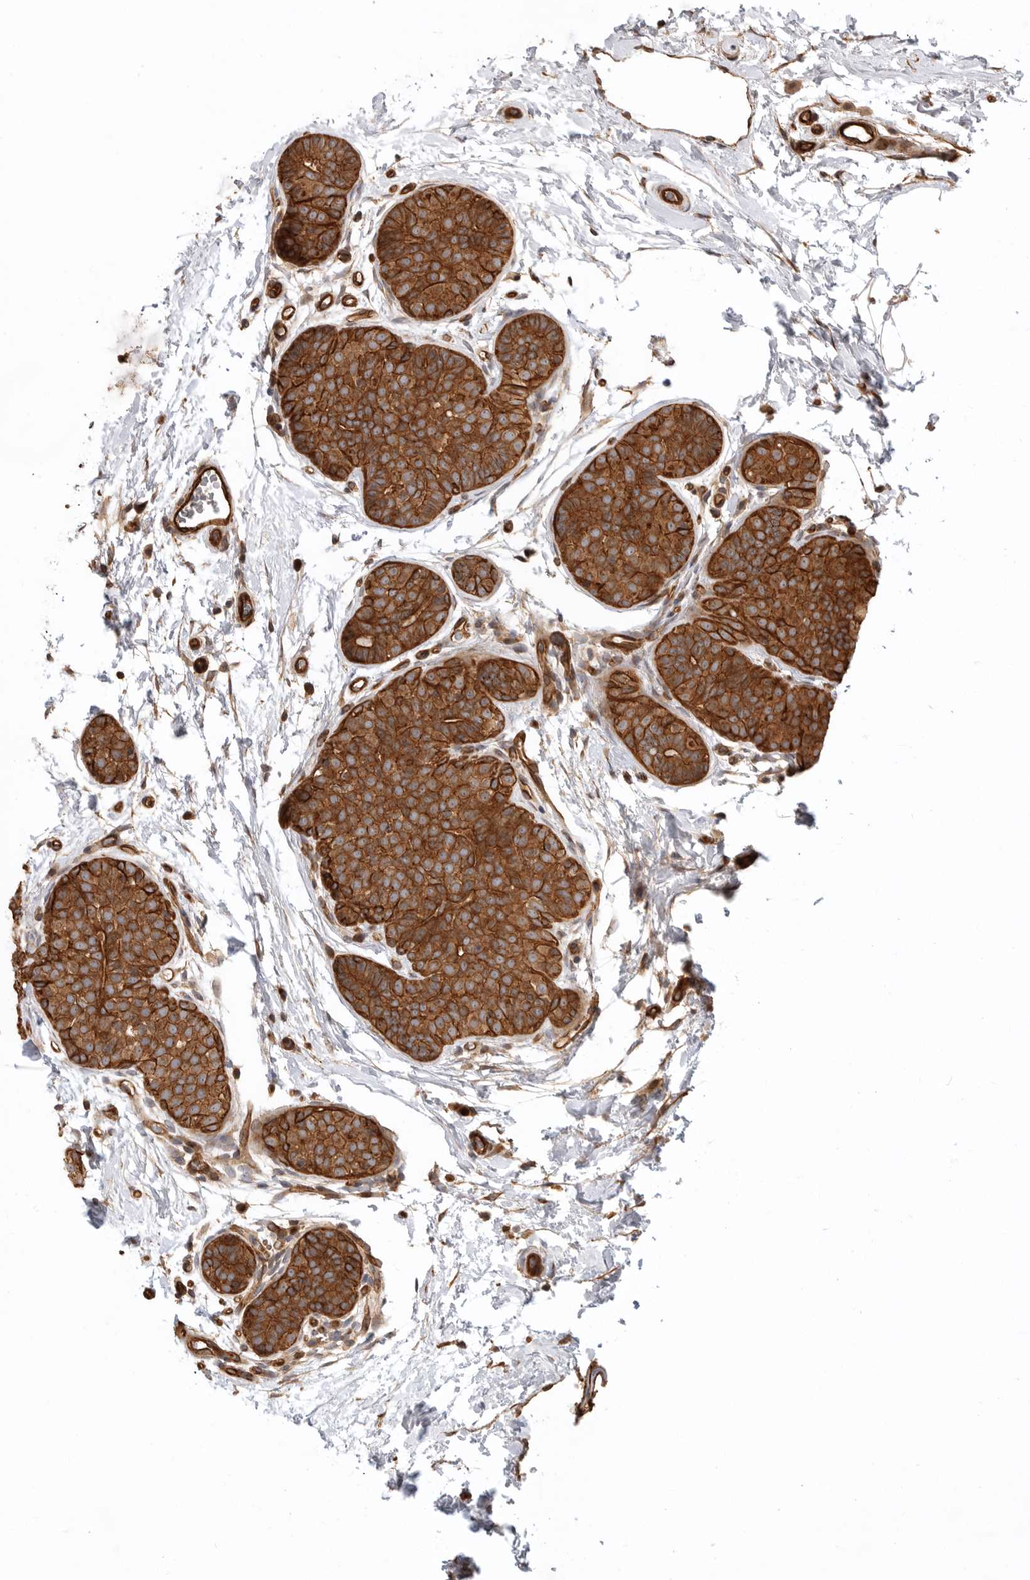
{"staining": {"intensity": "strong", "quantity": ">75%", "location": "cytoplasmic/membranous"}, "tissue": "breast cancer", "cell_type": "Tumor cells", "image_type": "cancer", "snomed": [{"axis": "morphology", "description": "Lobular carcinoma, in situ"}, {"axis": "morphology", "description": "Lobular carcinoma"}, {"axis": "topography", "description": "Breast"}], "caption": "Protein staining demonstrates strong cytoplasmic/membranous staining in approximately >75% of tumor cells in breast cancer.", "gene": "GPATCH2", "patient": {"sex": "female", "age": 41}}